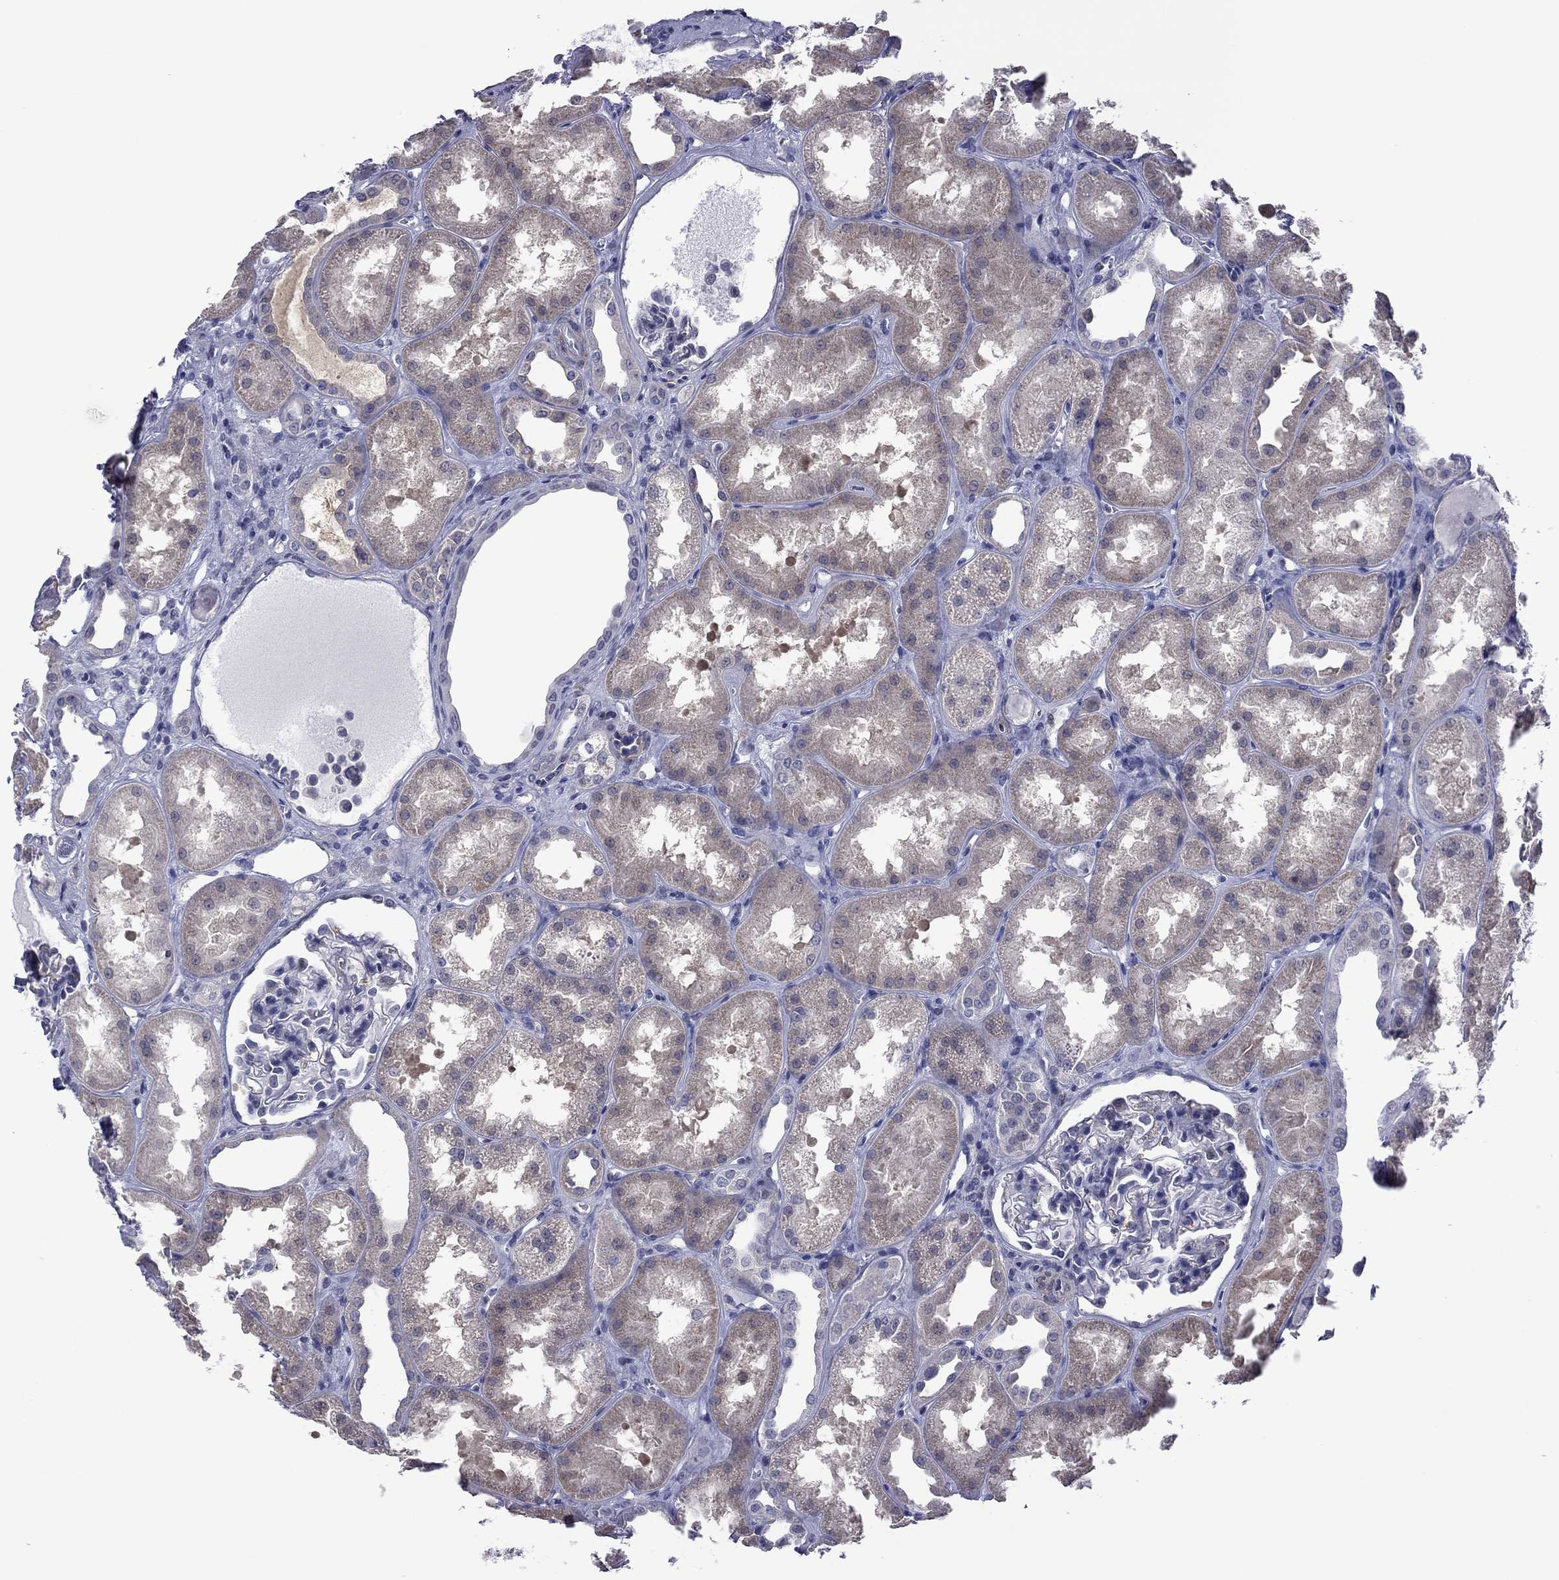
{"staining": {"intensity": "negative", "quantity": "none", "location": "none"}, "tissue": "kidney", "cell_type": "Cells in glomeruli", "image_type": "normal", "snomed": [{"axis": "morphology", "description": "Normal tissue, NOS"}, {"axis": "topography", "description": "Kidney"}], "caption": "High magnification brightfield microscopy of benign kidney stained with DAB (brown) and counterstained with hematoxylin (blue): cells in glomeruli show no significant staining.", "gene": "POU5F2", "patient": {"sex": "male", "age": 61}}